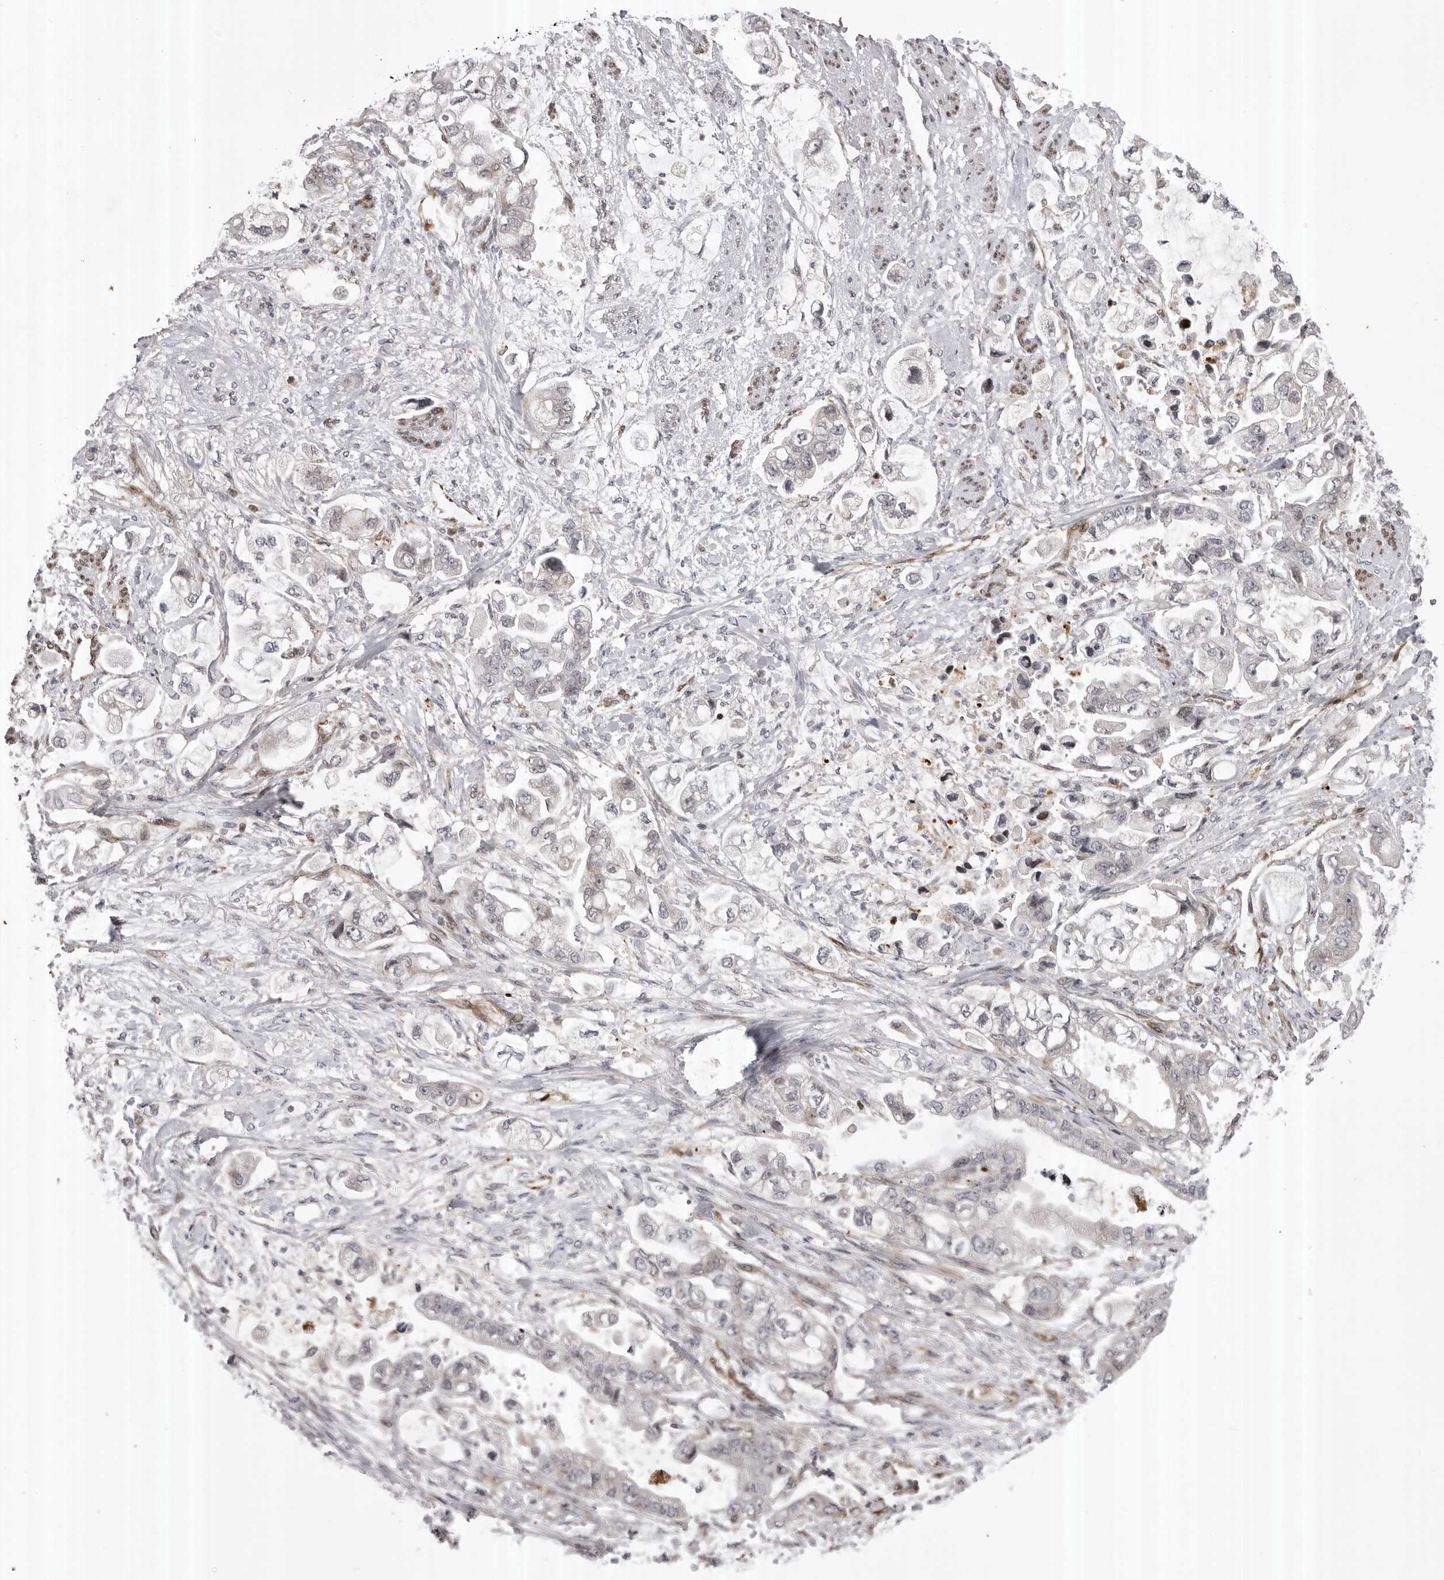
{"staining": {"intensity": "negative", "quantity": "none", "location": "none"}, "tissue": "stomach cancer", "cell_type": "Tumor cells", "image_type": "cancer", "snomed": [{"axis": "morphology", "description": "Adenocarcinoma, NOS"}, {"axis": "topography", "description": "Stomach"}], "caption": "Immunohistochemical staining of human stomach adenocarcinoma demonstrates no significant expression in tumor cells. (DAB IHC with hematoxylin counter stain).", "gene": "ABL1", "patient": {"sex": "male", "age": 62}}